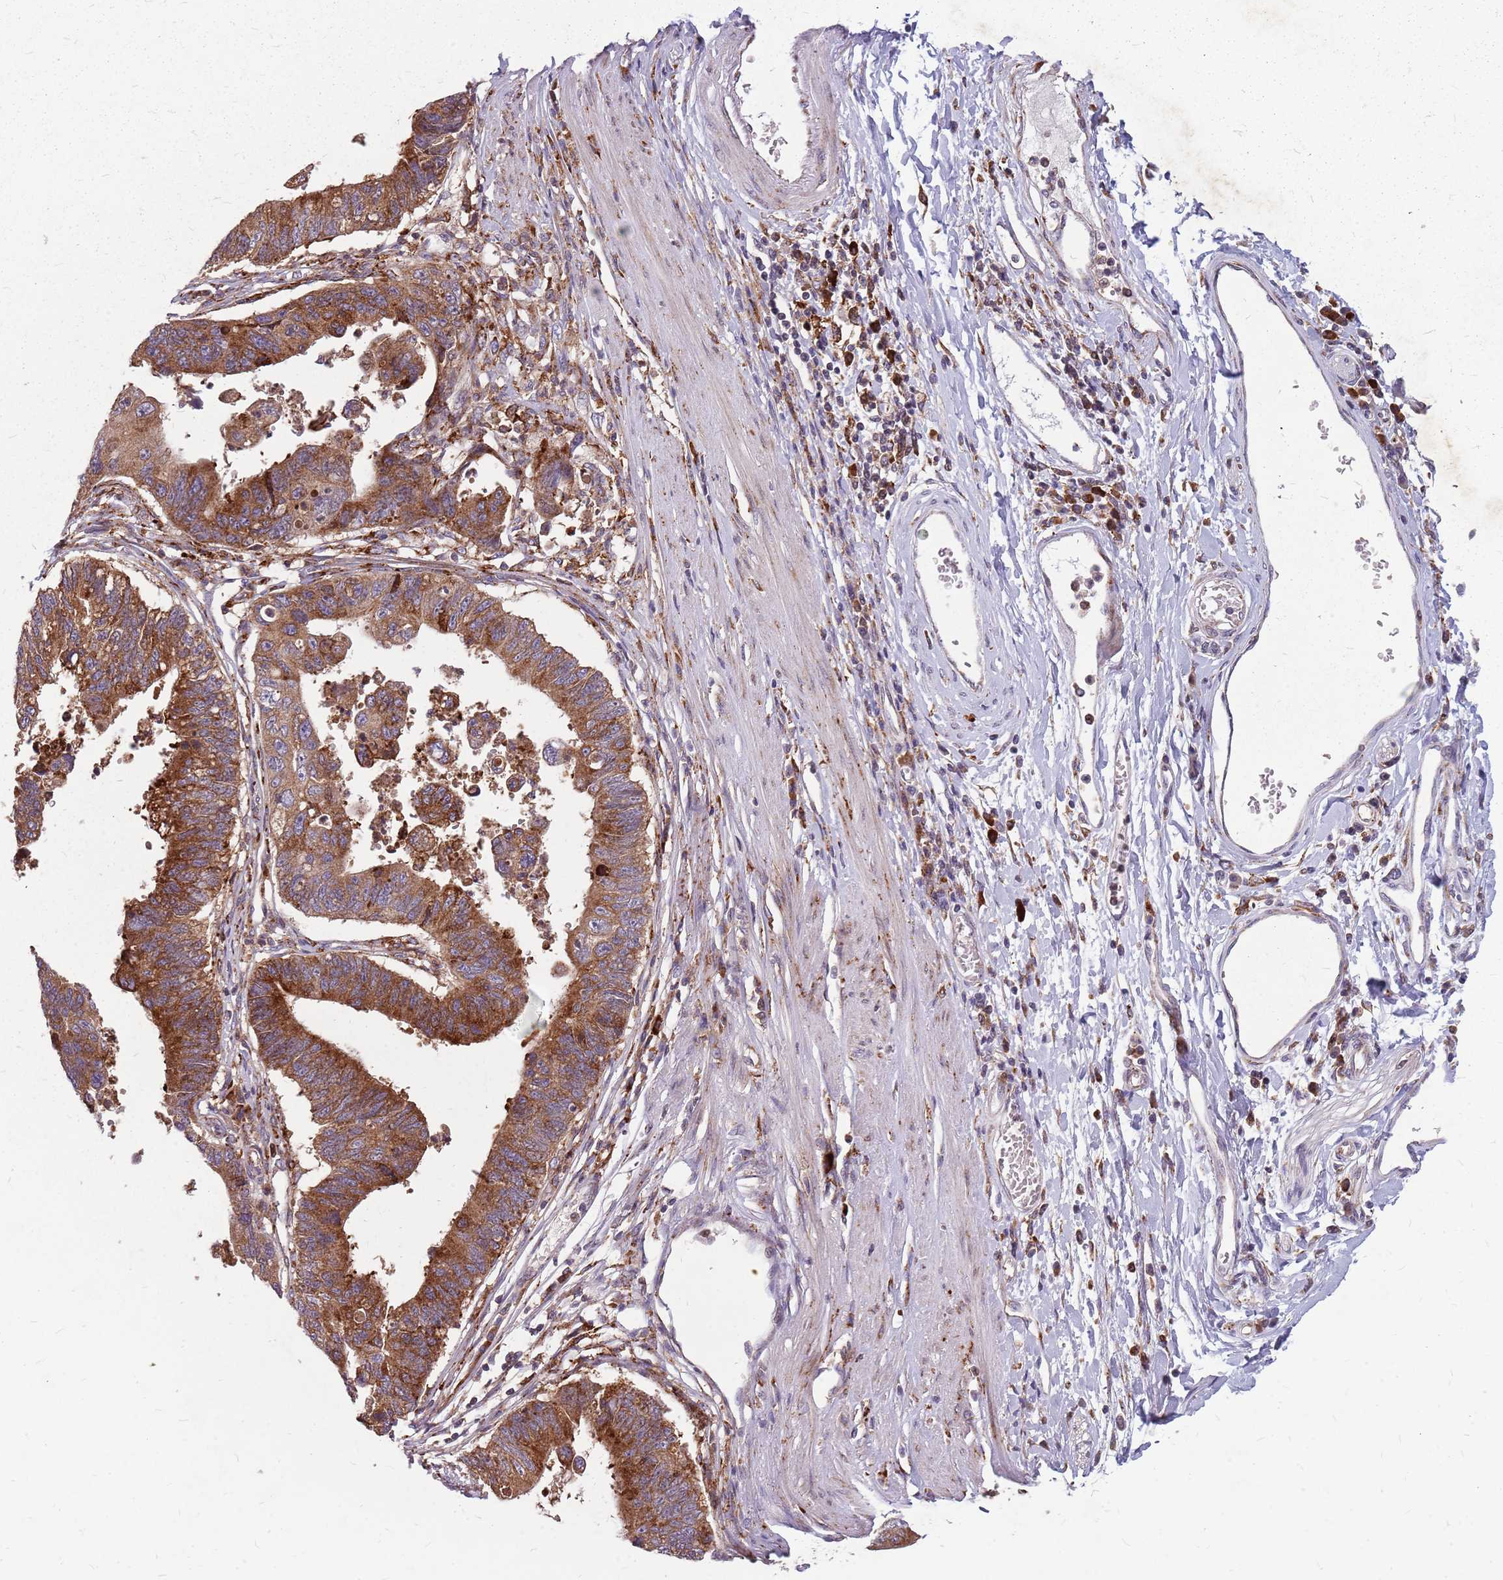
{"staining": {"intensity": "strong", "quantity": ">75%", "location": "cytoplasmic/membranous"}, "tissue": "stomach cancer", "cell_type": "Tumor cells", "image_type": "cancer", "snomed": [{"axis": "morphology", "description": "Adenocarcinoma, NOS"}, {"axis": "topography", "description": "Stomach"}], "caption": "Approximately >75% of tumor cells in stomach cancer (adenocarcinoma) demonstrate strong cytoplasmic/membranous protein expression as visualized by brown immunohistochemical staining.", "gene": "NME4", "patient": {"sex": "male", "age": 59}}